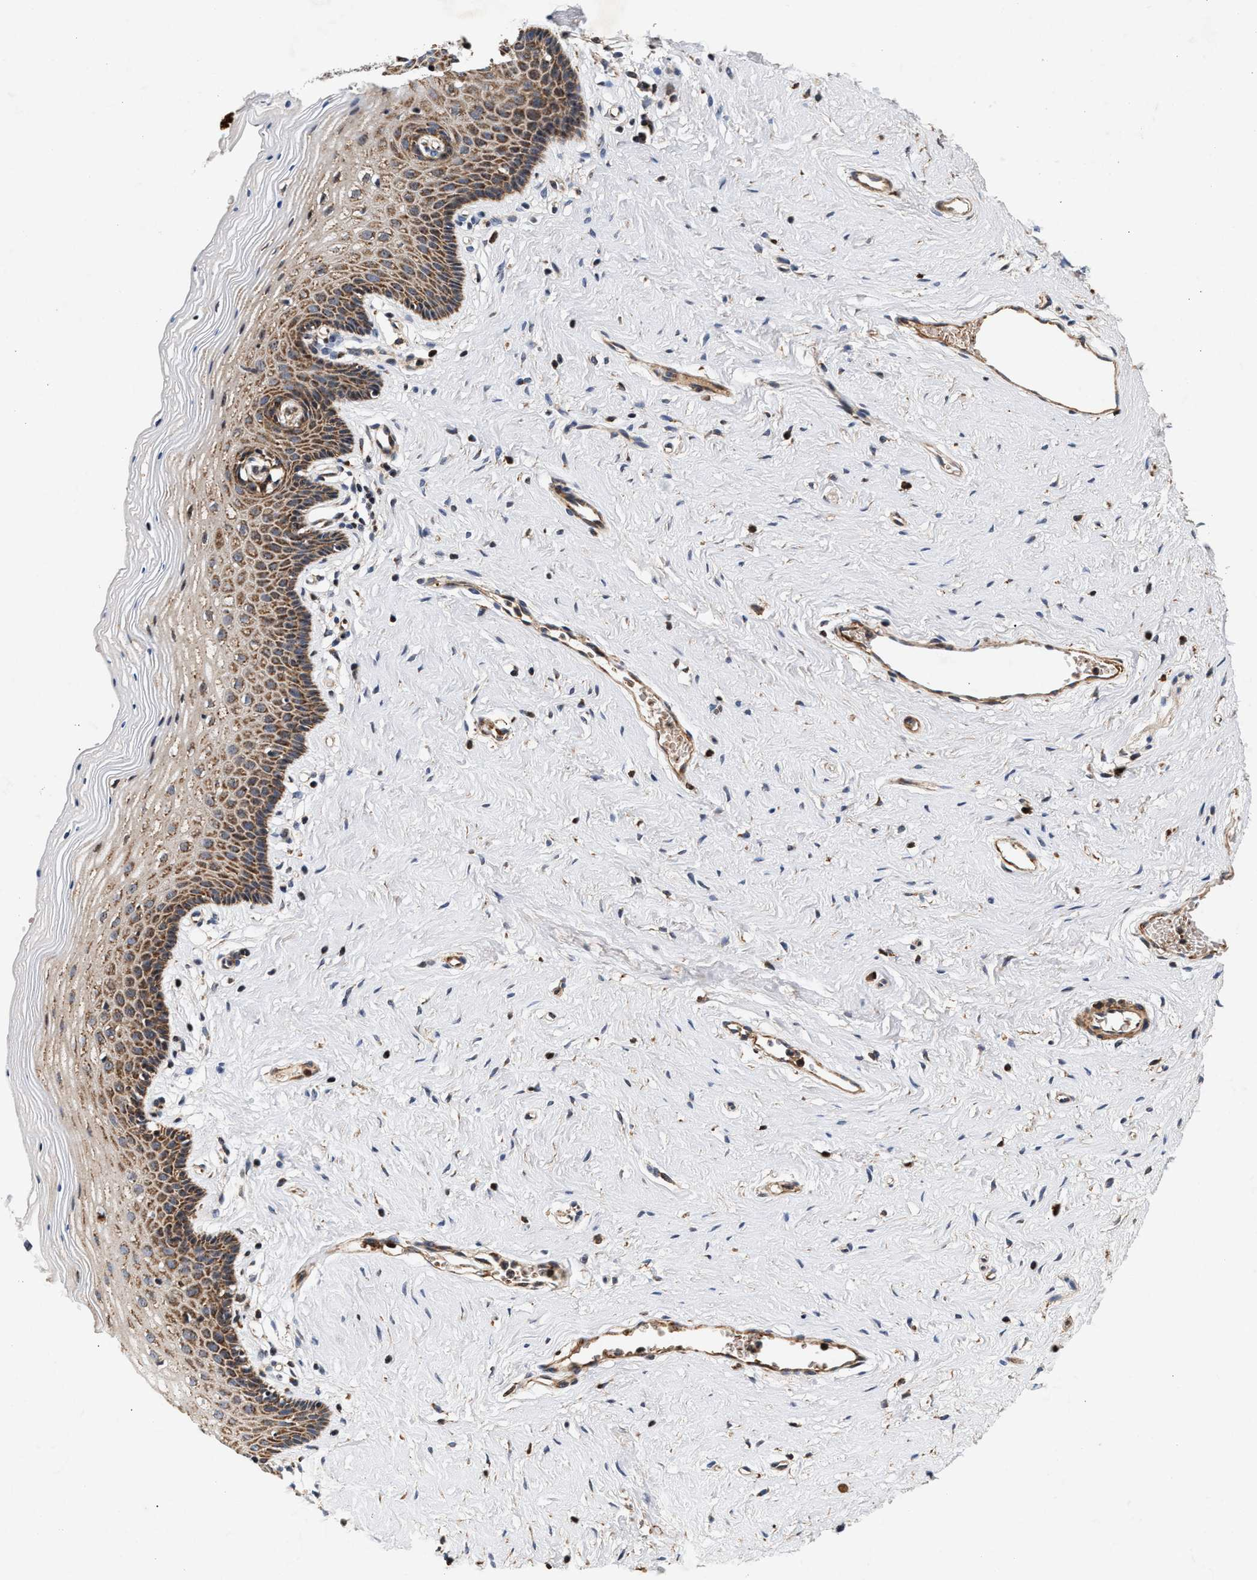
{"staining": {"intensity": "moderate", "quantity": ">75%", "location": "cytoplasmic/membranous"}, "tissue": "vagina", "cell_type": "Squamous epithelial cells", "image_type": "normal", "snomed": [{"axis": "morphology", "description": "Normal tissue, NOS"}, {"axis": "topography", "description": "Vagina"}], "caption": "A brown stain labels moderate cytoplasmic/membranous expression of a protein in squamous epithelial cells of normal human vagina. The staining was performed using DAB (3,3'-diaminobenzidine) to visualize the protein expression in brown, while the nuclei were stained in blue with hematoxylin (Magnification: 20x).", "gene": "SGK1", "patient": {"sex": "female", "age": 32}}